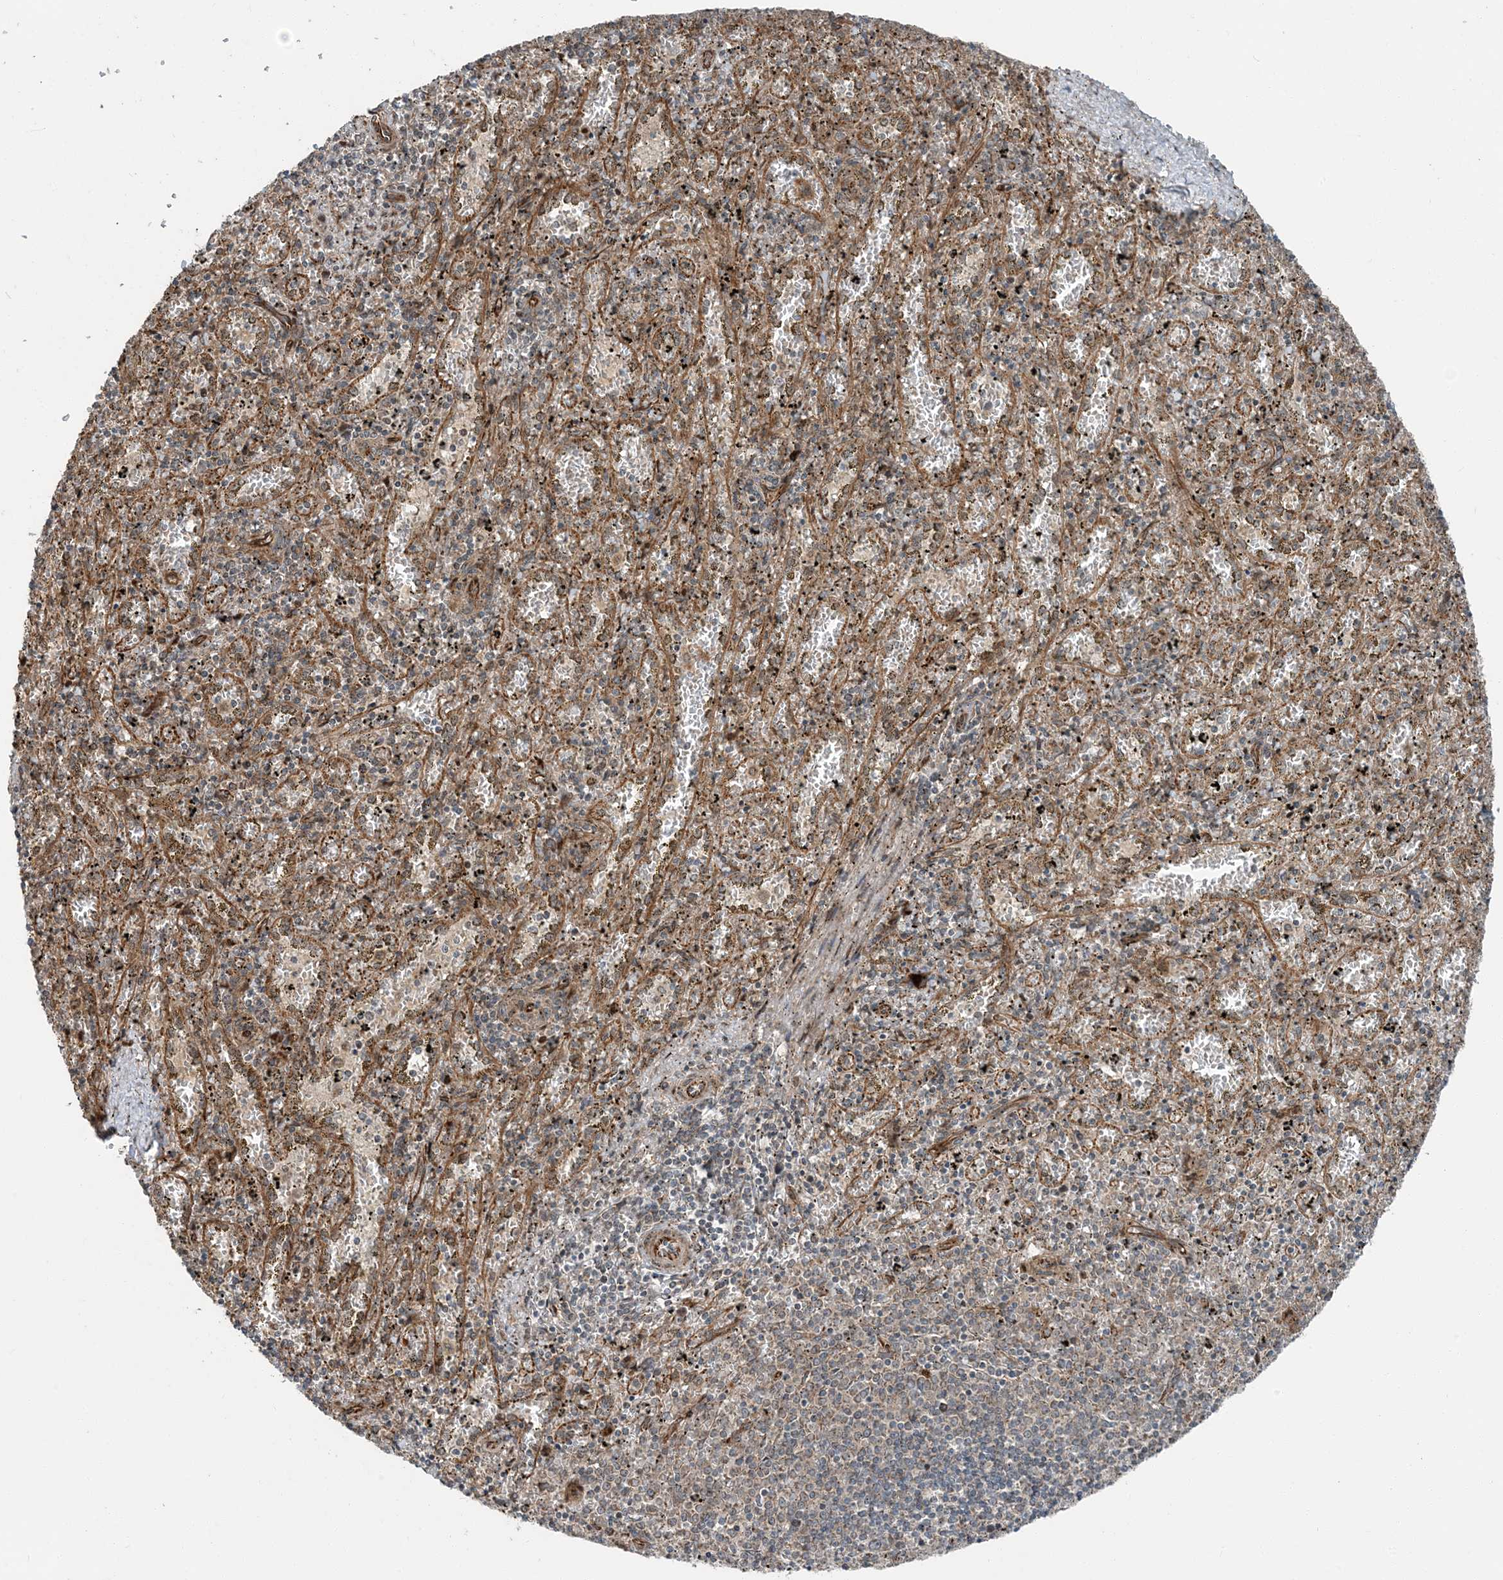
{"staining": {"intensity": "weak", "quantity": "<25%", "location": "cytoplasmic/membranous"}, "tissue": "spleen", "cell_type": "Cells in red pulp", "image_type": "normal", "snomed": [{"axis": "morphology", "description": "Normal tissue, NOS"}, {"axis": "topography", "description": "Spleen"}], "caption": "IHC photomicrograph of benign human spleen stained for a protein (brown), which displays no positivity in cells in red pulp.", "gene": "EDEM2", "patient": {"sex": "male", "age": 11}}